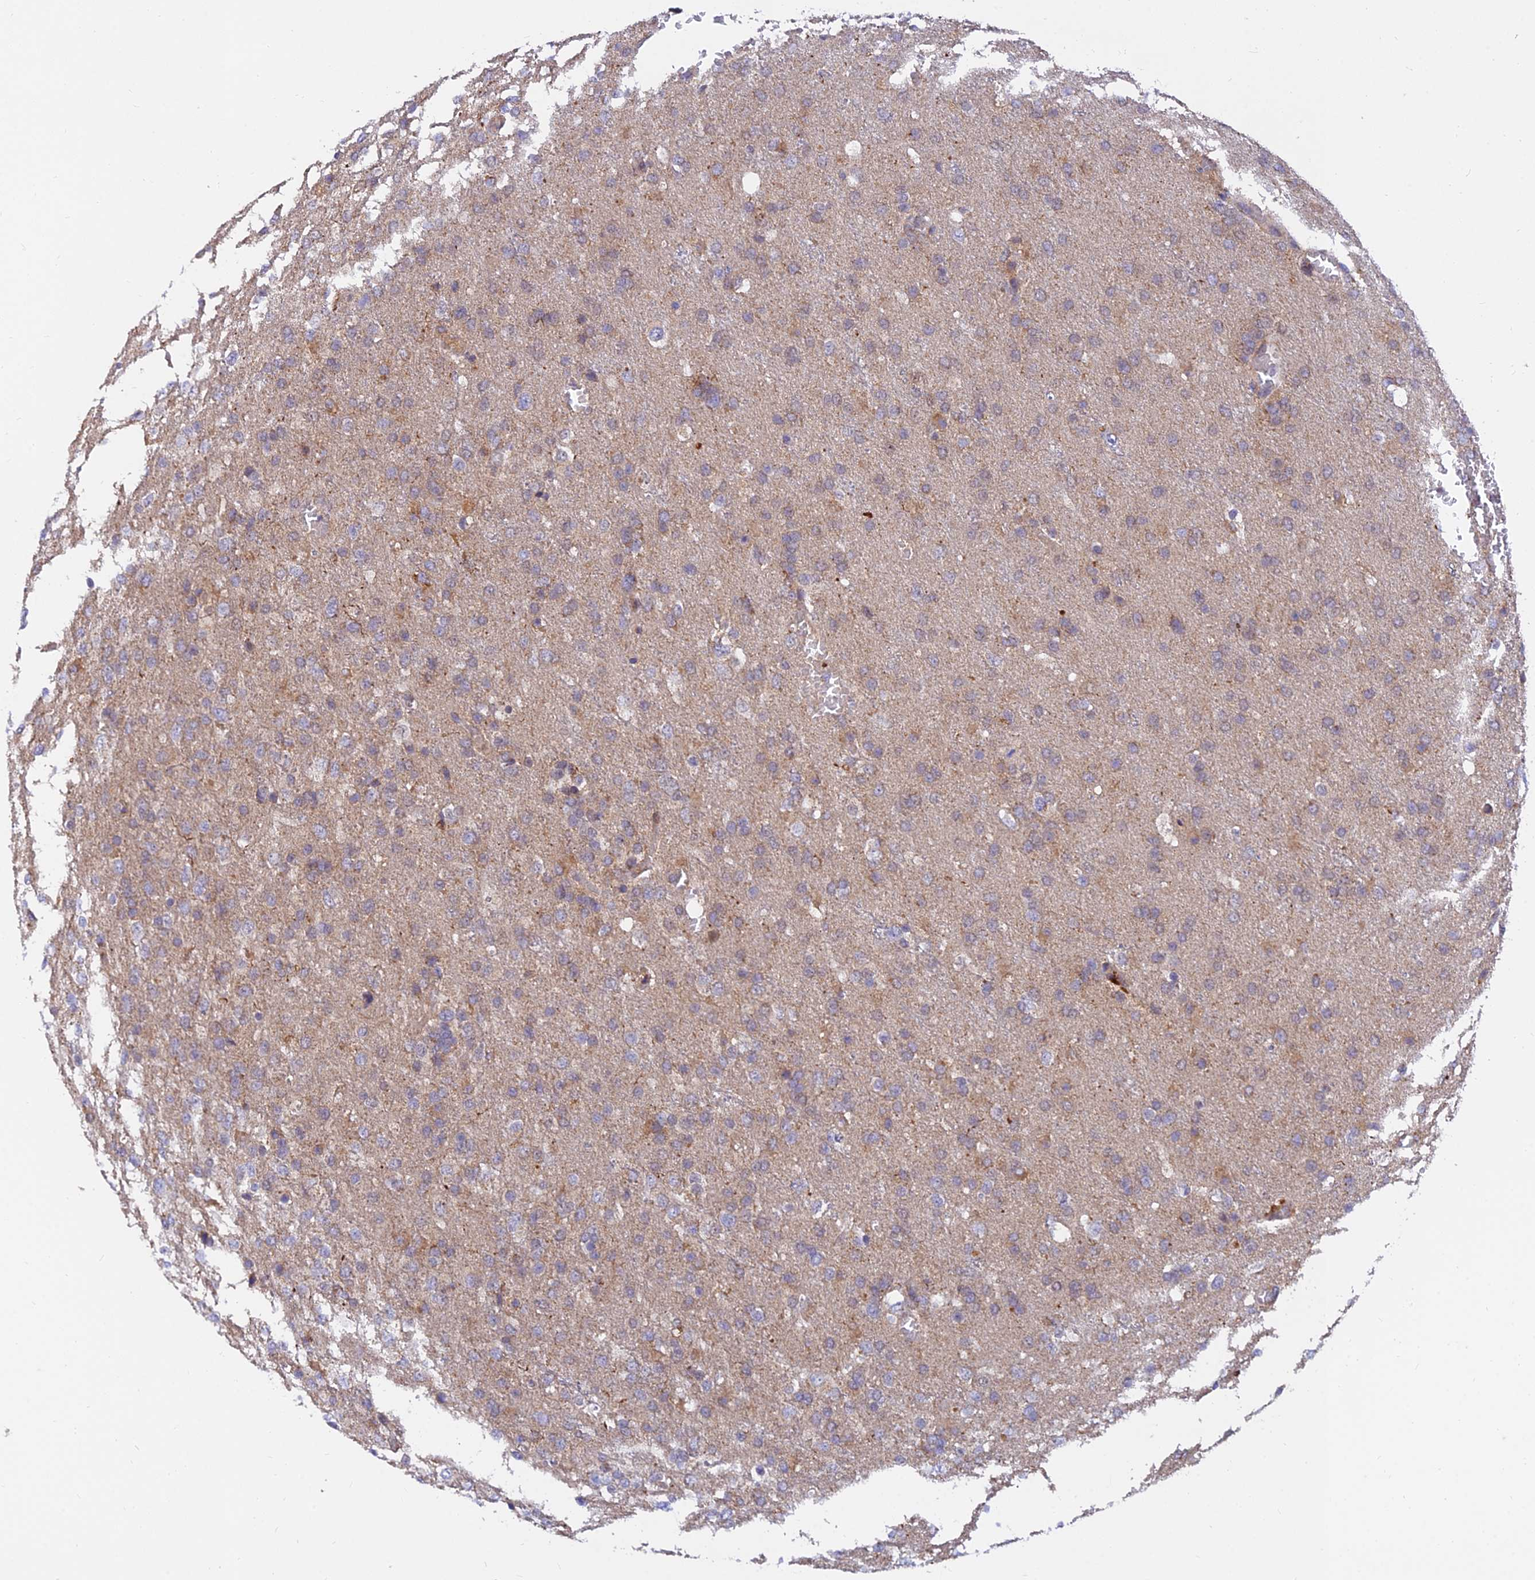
{"staining": {"intensity": "weak", "quantity": "<25%", "location": "cytoplasmic/membranous"}, "tissue": "glioma", "cell_type": "Tumor cells", "image_type": "cancer", "snomed": [{"axis": "morphology", "description": "Glioma, malignant, High grade"}, {"axis": "topography", "description": "Brain"}], "caption": "There is no significant positivity in tumor cells of malignant glioma (high-grade). The staining is performed using DAB (3,3'-diaminobenzidine) brown chromogen with nuclei counter-stained in using hematoxylin.", "gene": "PODNL1", "patient": {"sex": "female", "age": 74}}